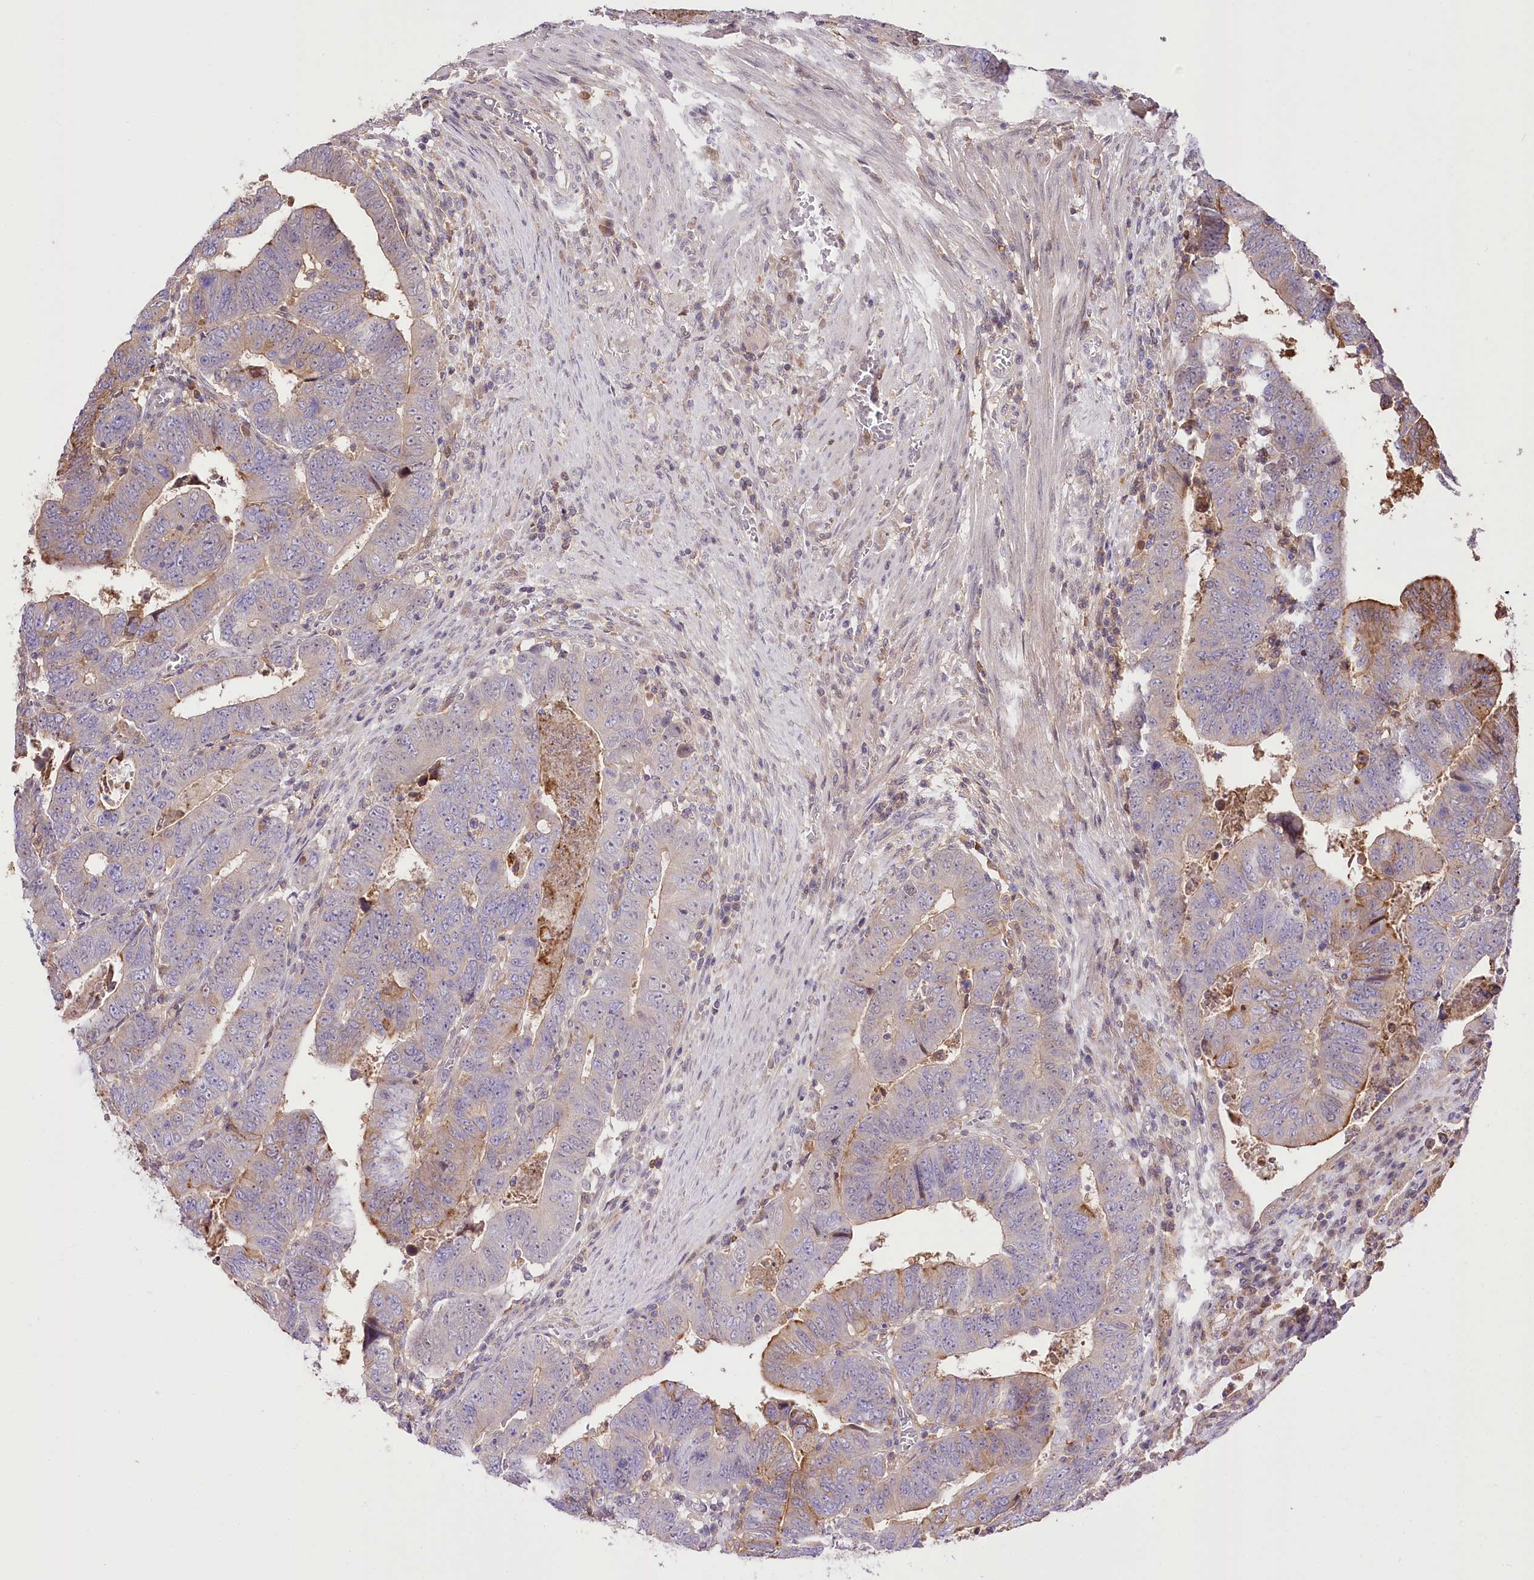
{"staining": {"intensity": "moderate", "quantity": "<25%", "location": "cytoplasmic/membranous"}, "tissue": "colorectal cancer", "cell_type": "Tumor cells", "image_type": "cancer", "snomed": [{"axis": "morphology", "description": "Normal tissue, NOS"}, {"axis": "morphology", "description": "Adenocarcinoma, NOS"}, {"axis": "topography", "description": "Rectum"}], "caption": "Immunohistochemical staining of human colorectal adenocarcinoma reveals low levels of moderate cytoplasmic/membranous protein staining in about <25% of tumor cells.", "gene": "UGP2", "patient": {"sex": "female", "age": 65}}